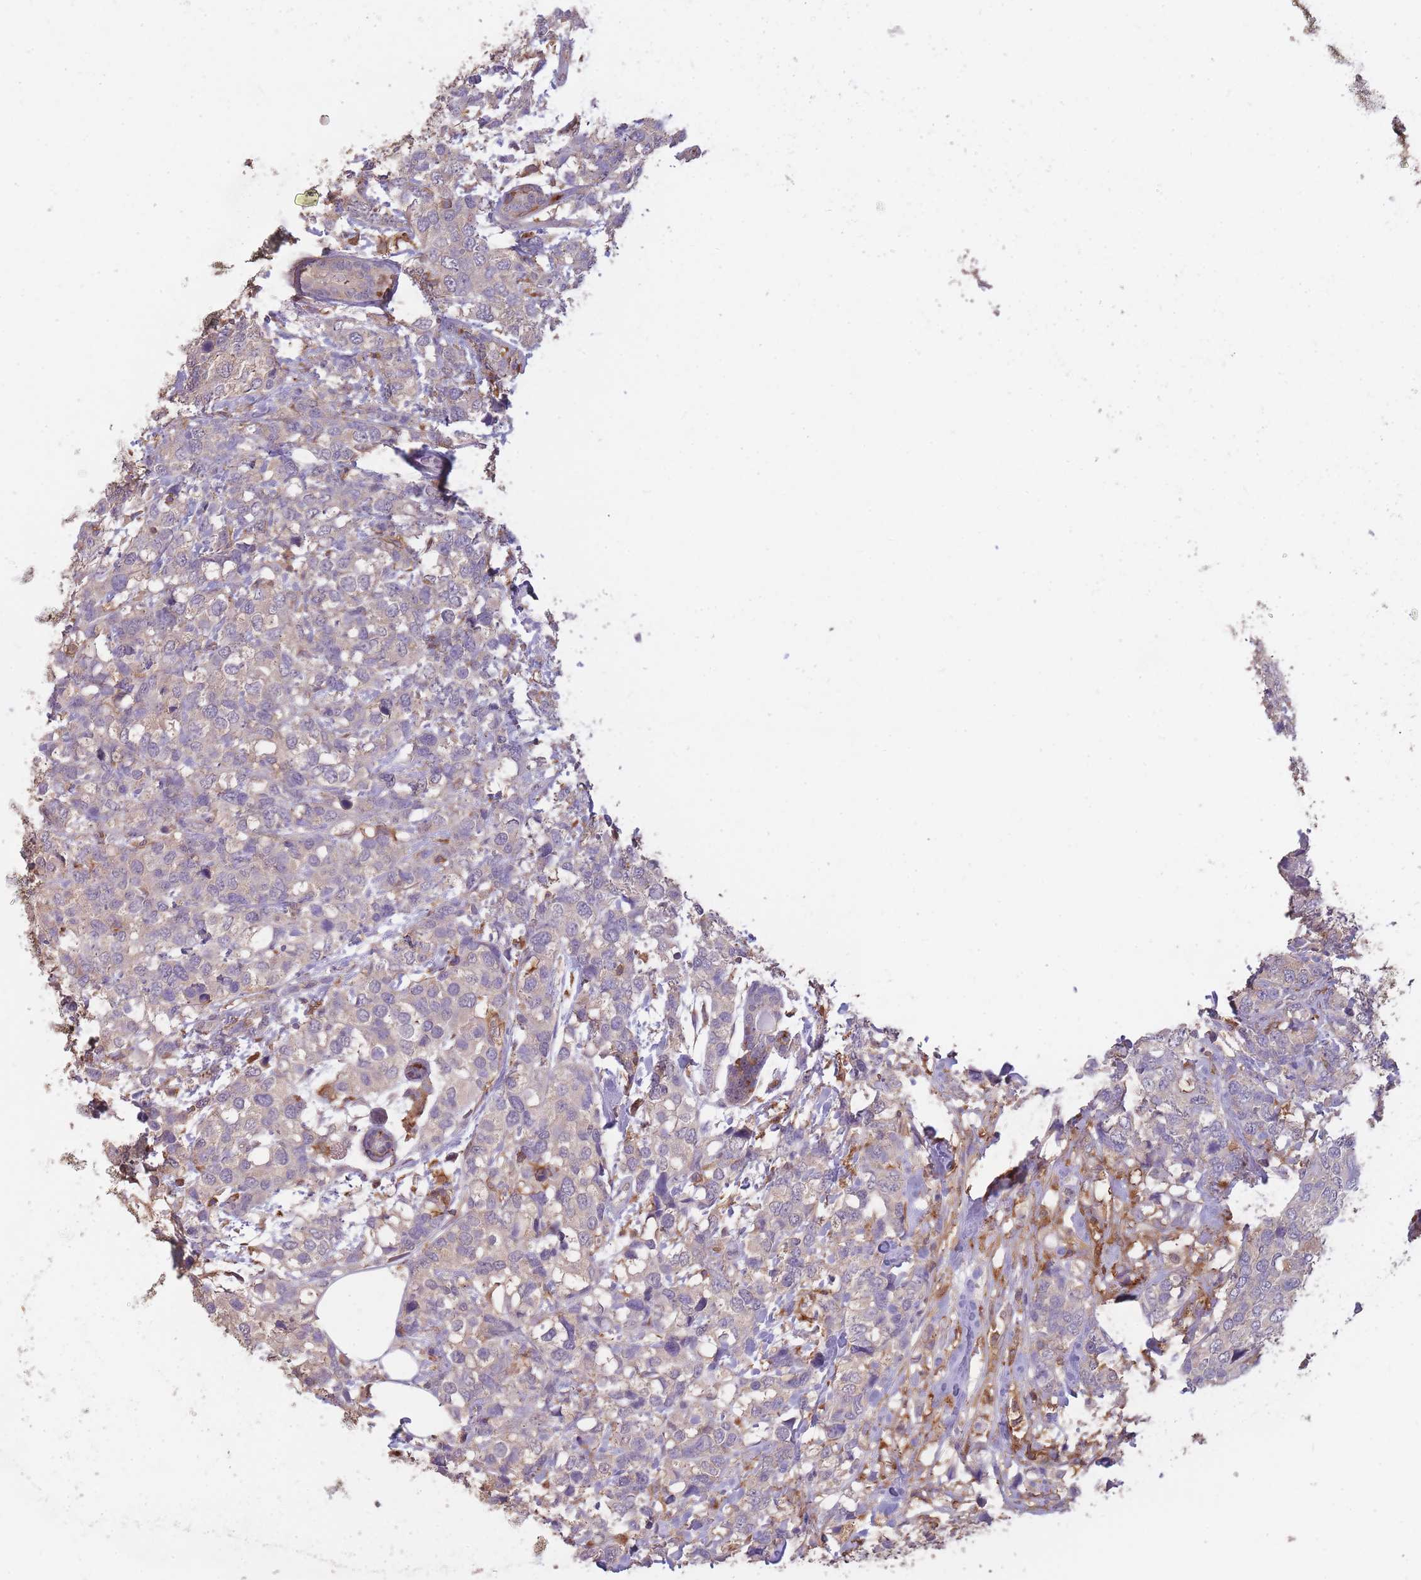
{"staining": {"intensity": "negative", "quantity": "none", "location": "none"}, "tissue": "breast cancer", "cell_type": "Tumor cells", "image_type": "cancer", "snomed": [{"axis": "morphology", "description": "Lobular carcinoma"}, {"axis": "topography", "description": "Breast"}], "caption": "Immunohistochemical staining of breast cancer exhibits no significant positivity in tumor cells.", "gene": "GMIP", "patient": {"sex": "female", "age": 59}}